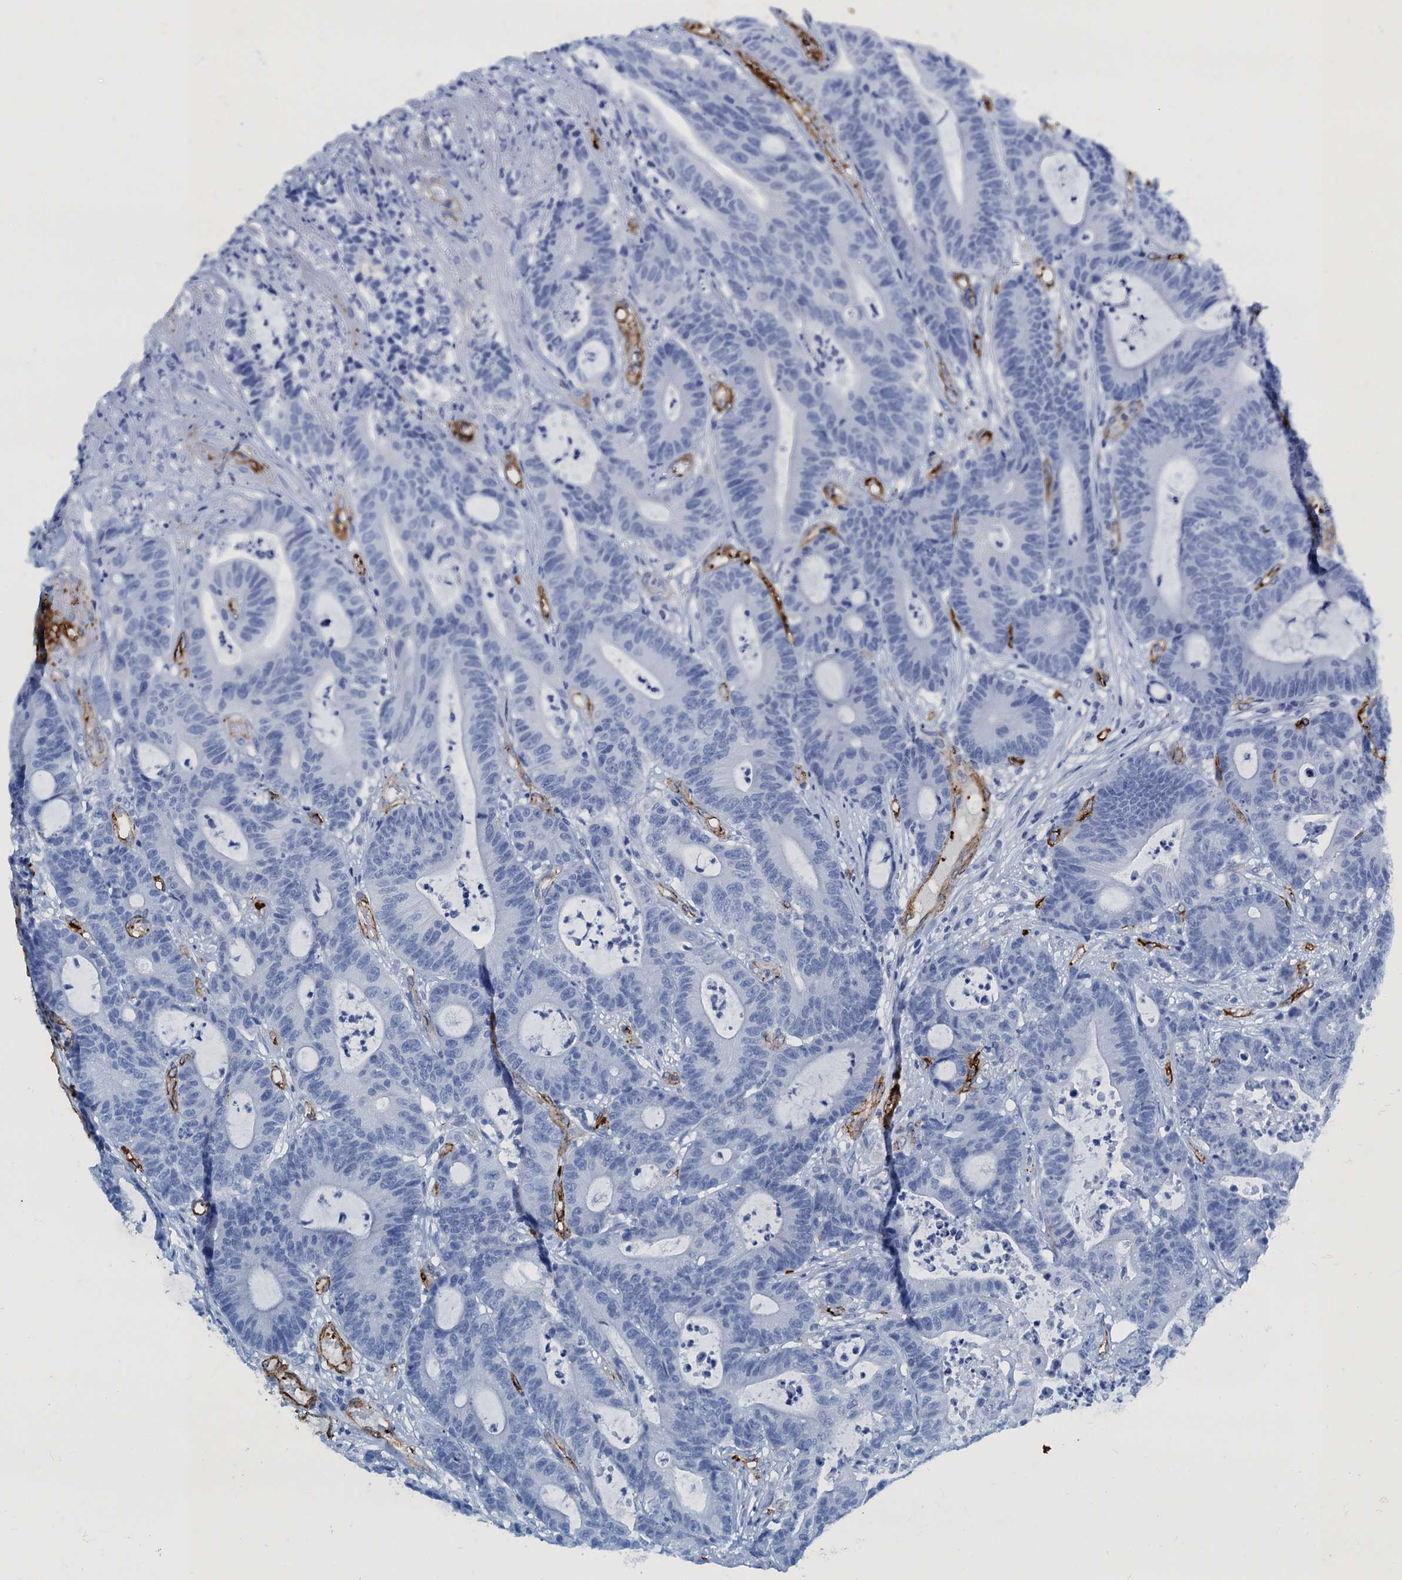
{"staining": {"intensity": "negative", "quantity": "none", "location": "none"}, "tissue": "colorectal cancer", "cell_type": "Tumor cells", "image_type": "cancer", "snomed": [{"axis": "morphology", "description": "Adenocarcinoma, NOS"}, {"axis": "topography", "description": "Colon"}], "caption": "Tumor cells show no significant expression in colorectal cancer (adenocarcinoma). The staining was performed using DAB to visualize the protein expression in brown, while the nuclei were stained in blue with hematoxylin (Magnification: 20x).", "gene": "CAVIN2", "patient": {"sex": "female", "age": 84}}